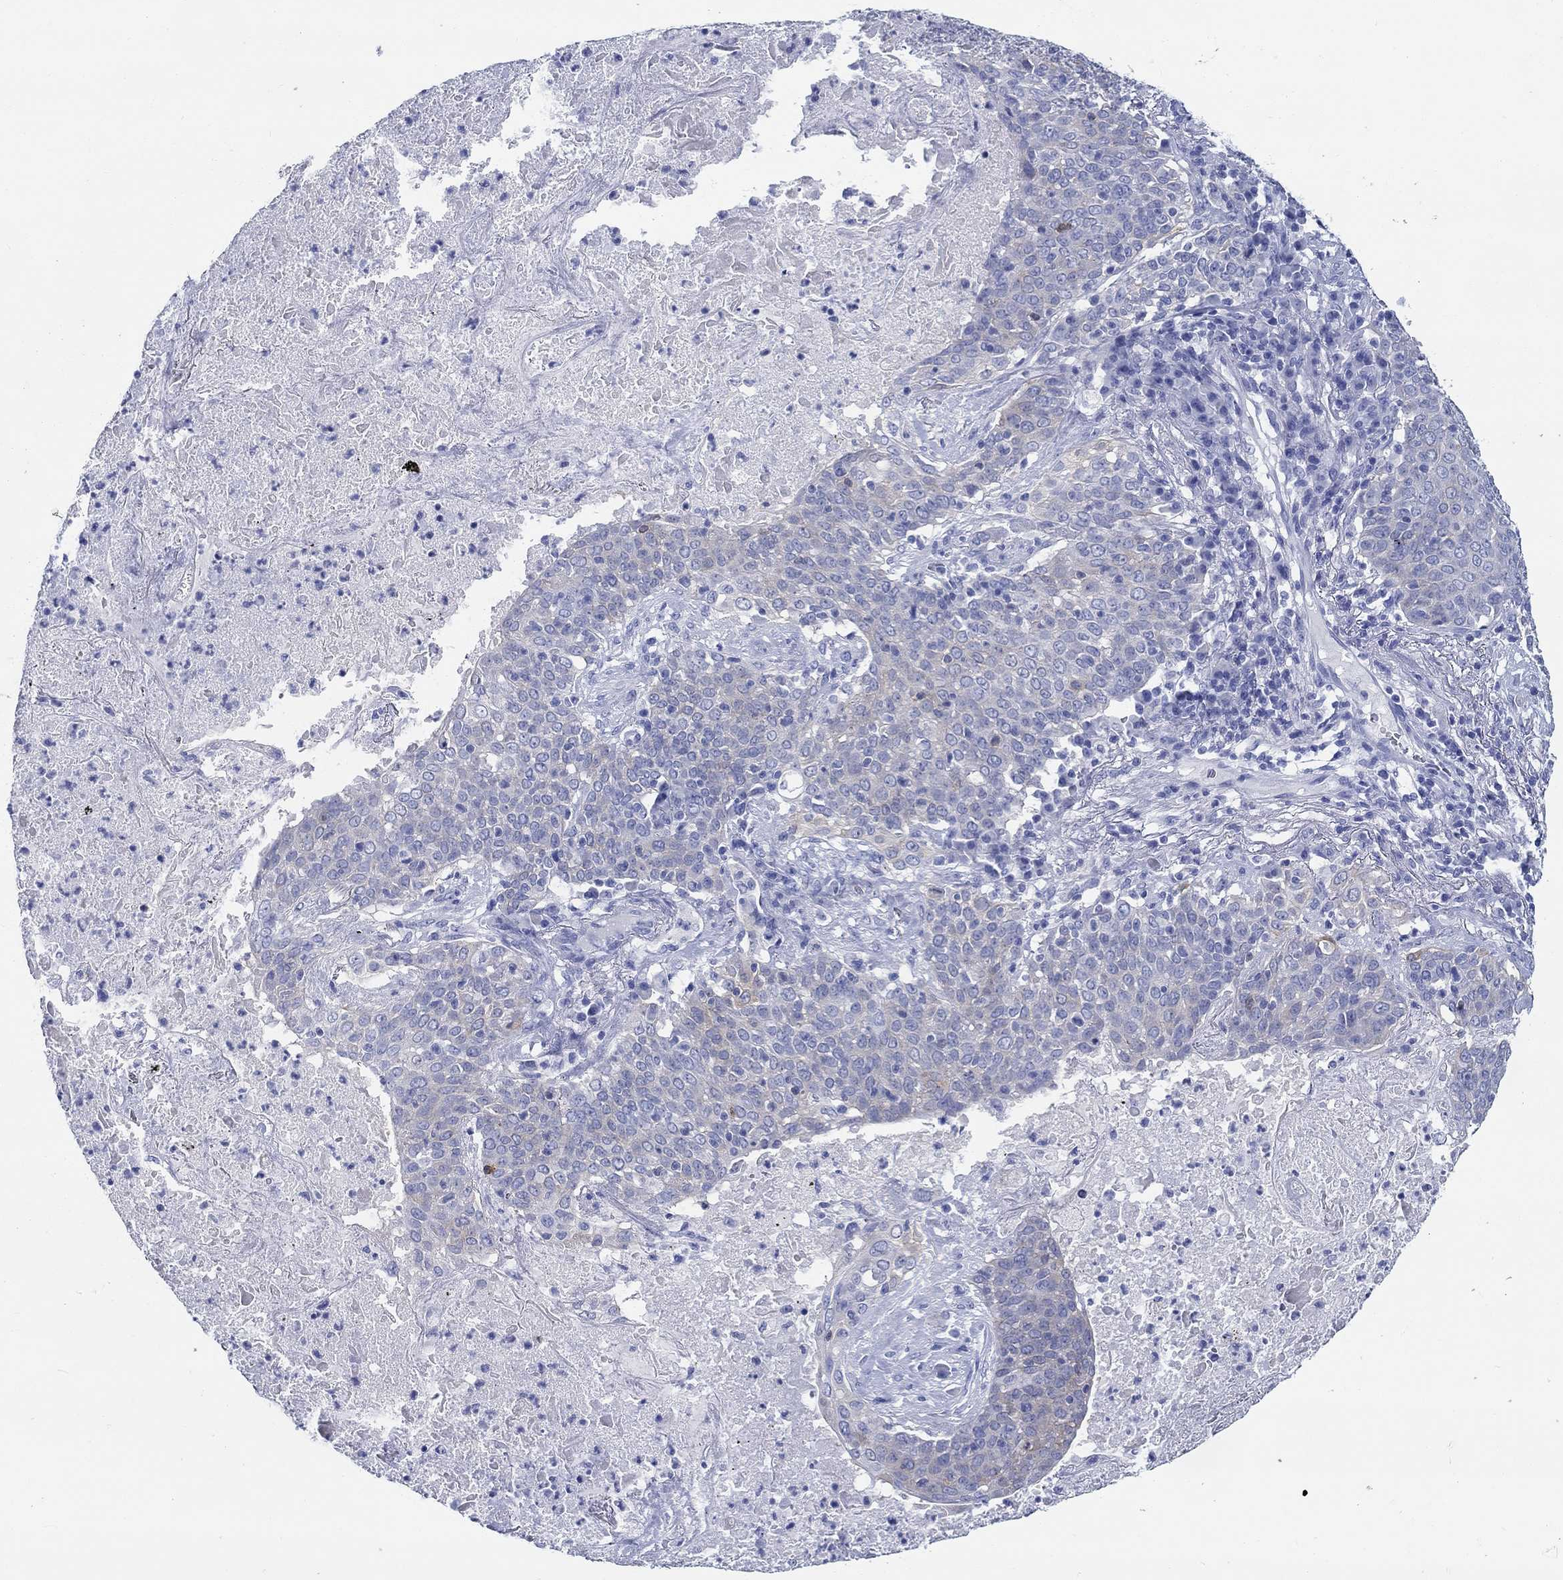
{"staining": {"intensity": "negative", "quantity": "none", "location": "none"}, "tissue": "lung cancer", "cell_type": "Tumor cells", "image_type": "cancer", "snomed": [{"axis": "morphology", "description": "Squamous cell carcinoma, NOS"}, {"axis": "topography", "description": "Lung"}], "caption": "Protein analysis of squamous cell carcinoma (lung) exhibits no significant staining in tumor cells.", "gene": "FBXO2", "patient": {"sex": "male", "age": 82}}